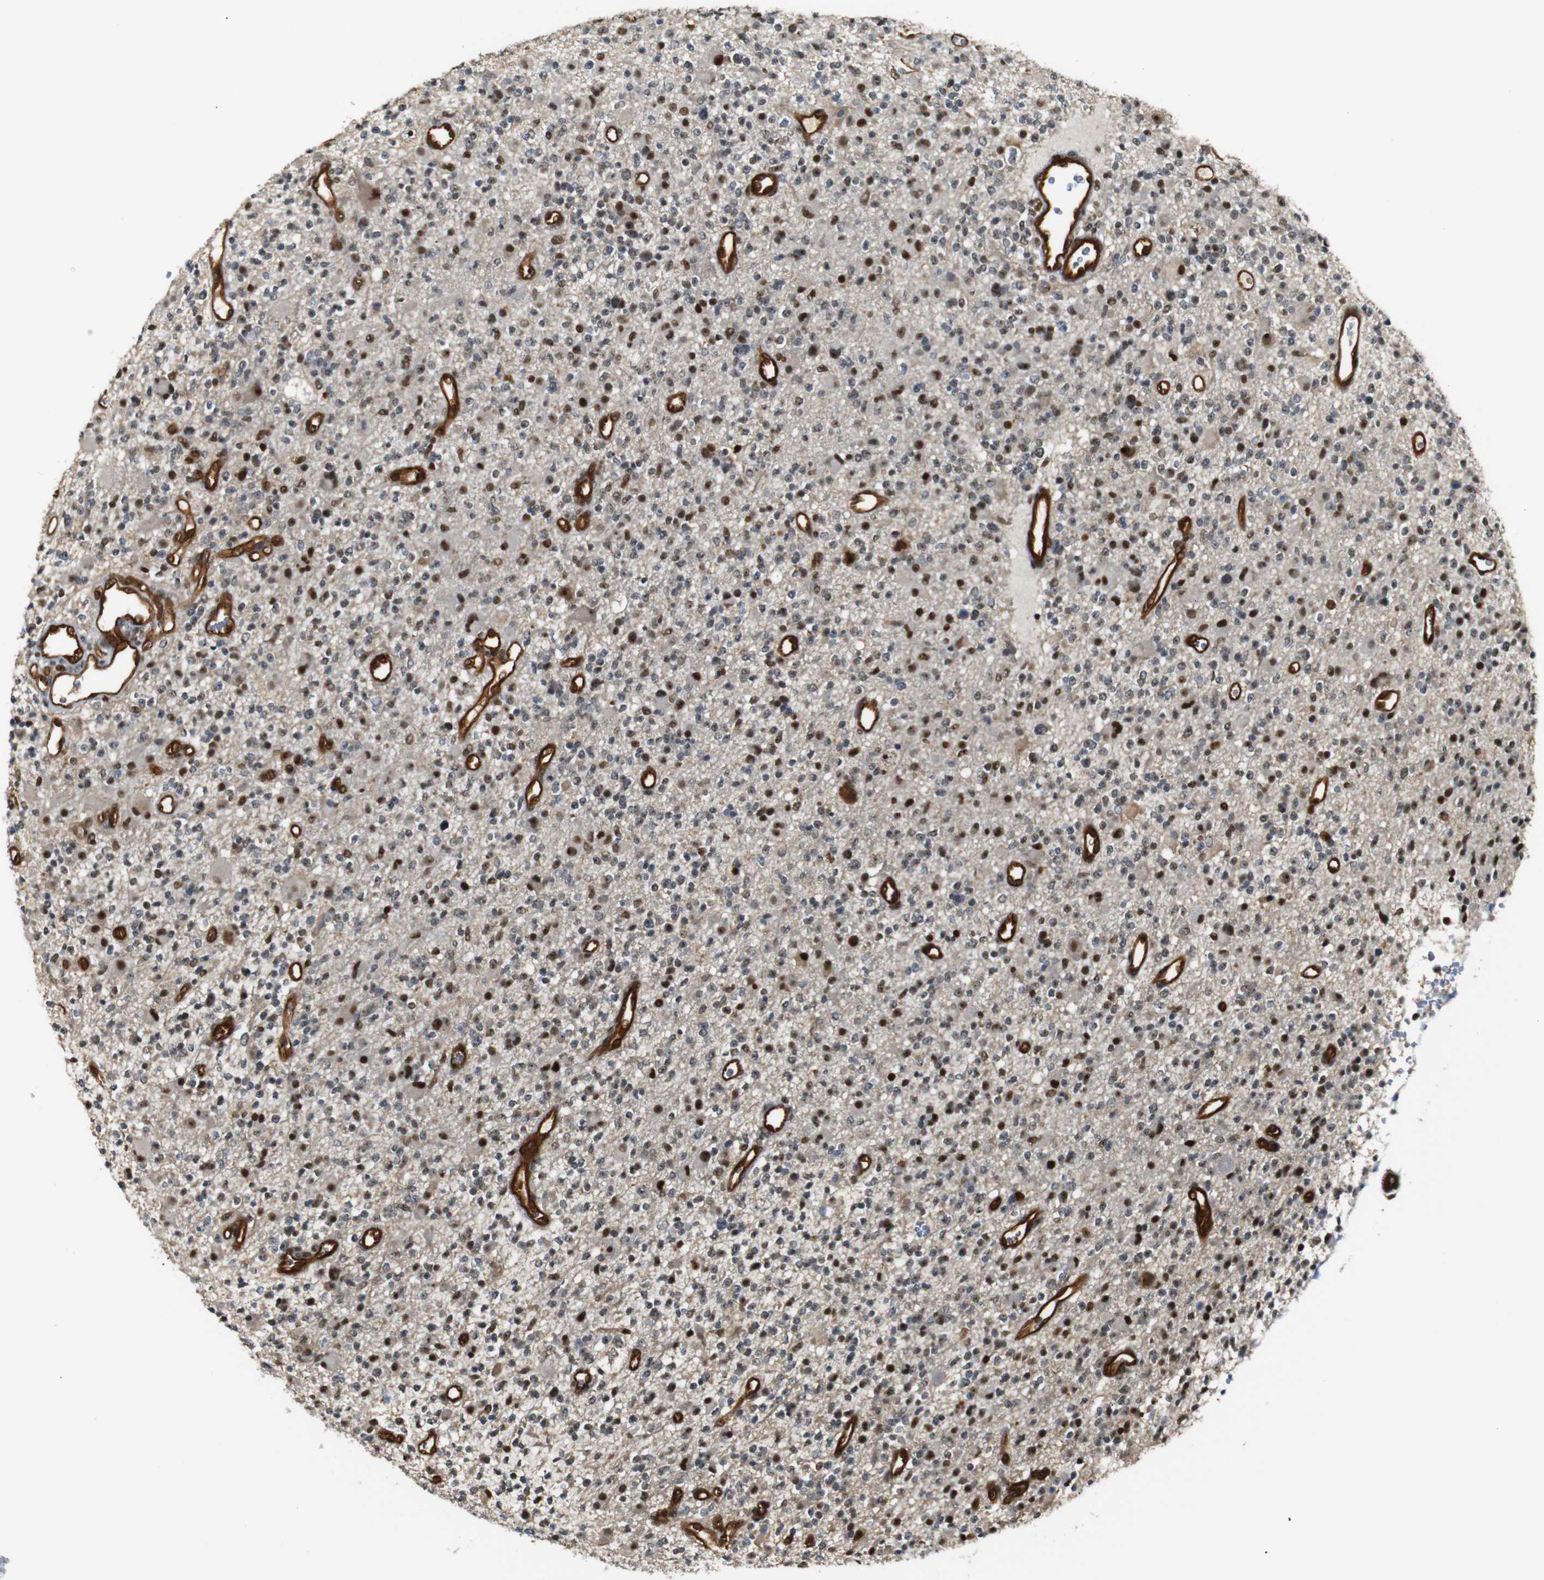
{"staining": {"intensity": "strong", "quantity": "25%-75%", "location": "nuclear"}, "tissue": "glioma", "cell_type": "Tumor cells", "image_type": "cancer", "snomed": [{"axis": "morphology", "description": "Glioma, malignant, High grade"}, {"axis": "topography", "description": "Brain"}], "caption": "A histopathology image showing strong nuclear positivity in approximately 25%-75% of tumor cells in glioma, as visualized by brown immunohistochemical staining.", "gene": "PARN", "patient": {"sex": "male", "age": 48}}